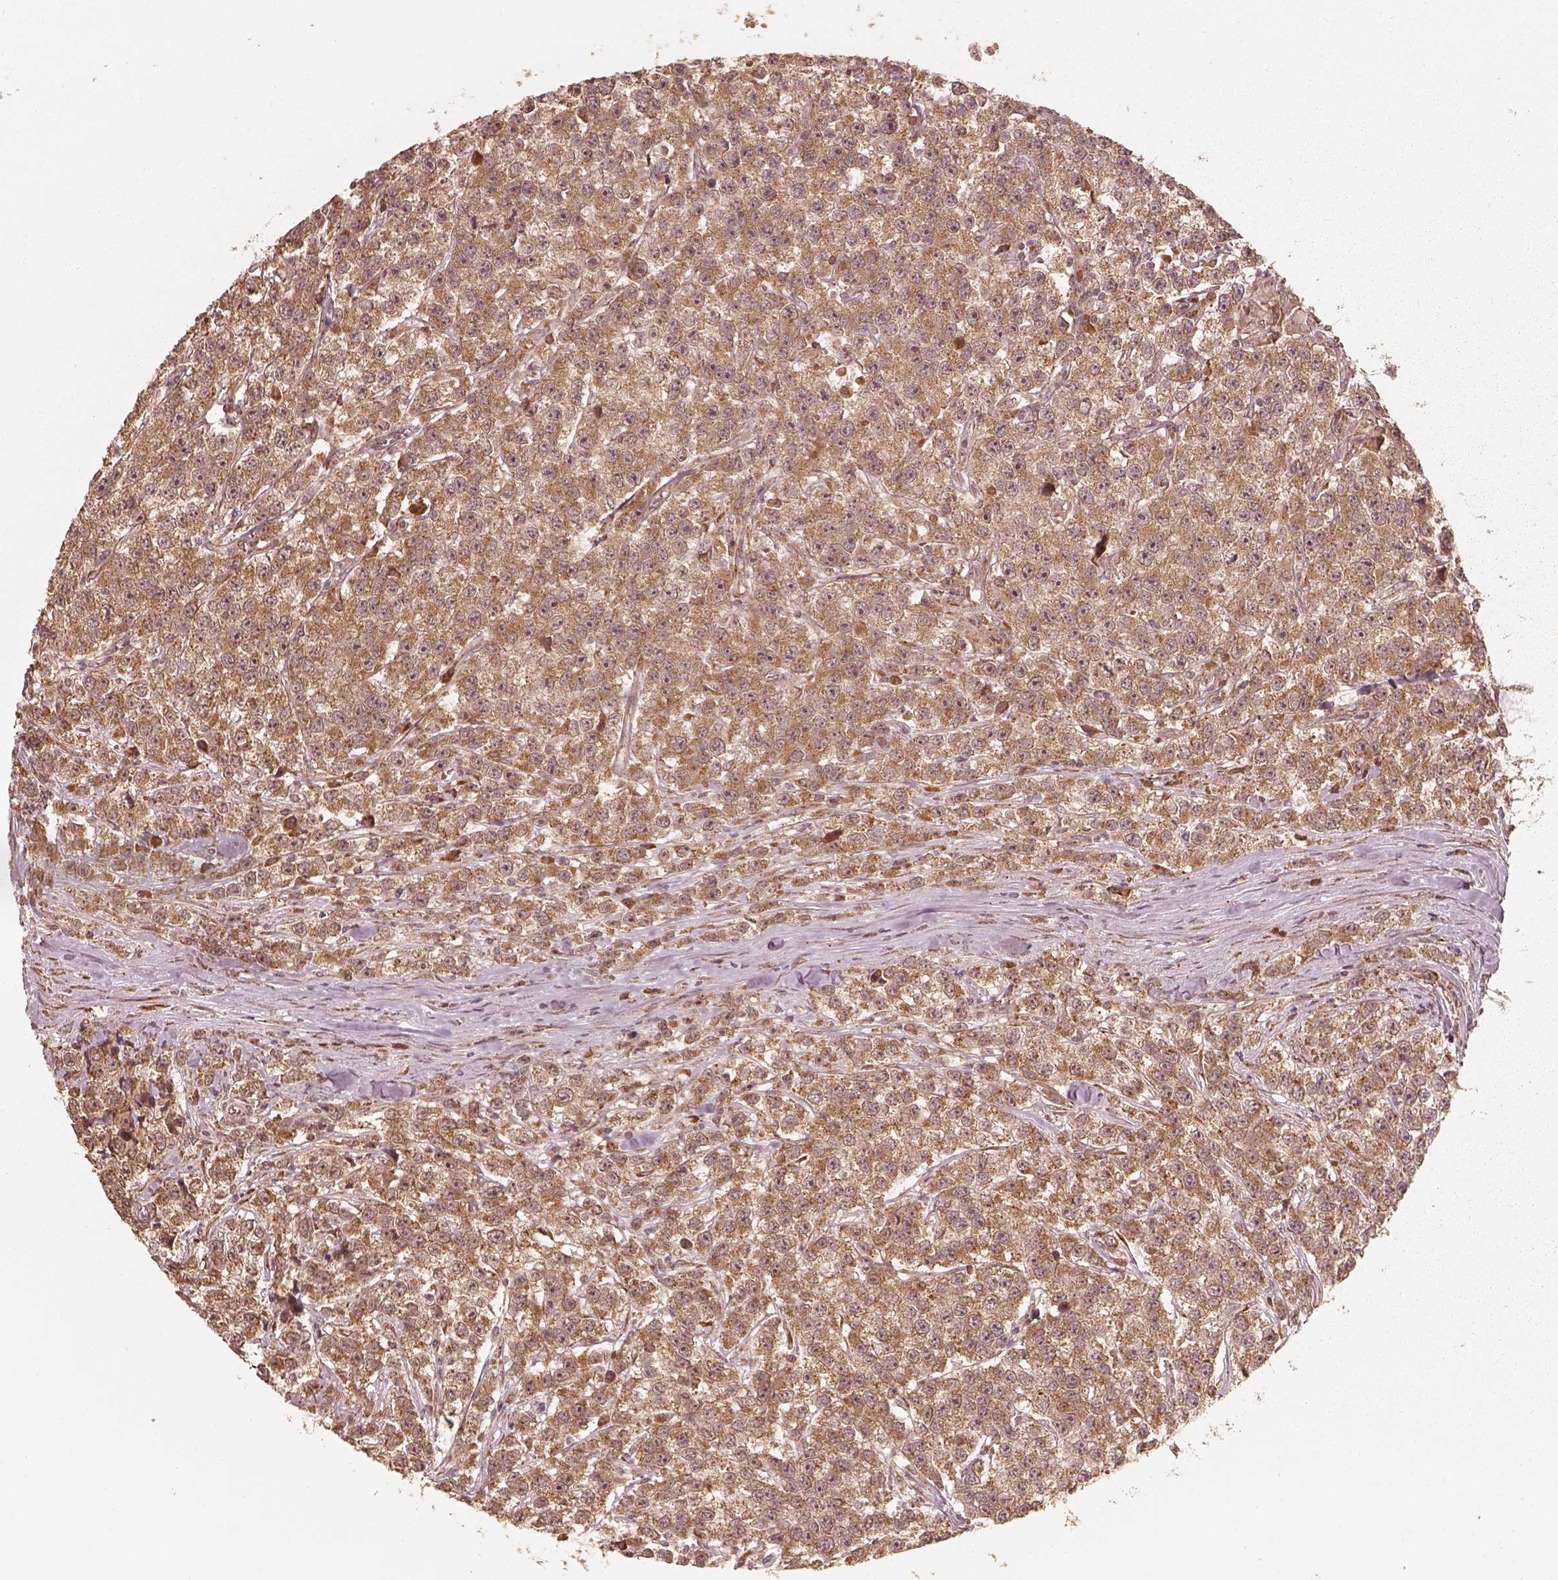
{"staining": {"intensity": "moderate", "quantity": ">75%", "location": "cytoplasmic/membranous"}, "tissue": "testis cancer", "cell_type": "Tumor cells", "image_type": "cancer", "snomed": [{"axis": "morphology", "description": "Seminoma, NOS"}, {"axis": "topography", "description": "Testis"}], "caption": "Immunohistochemical staining of human seminoma (testis) exhibits medium levels of moderate cytoplasmic/membranous expression in approximately >75% of tumor cells. (Stains: DAB in brown, nuclei in blue, Microscopy: brightfield microscopy at high magnification).", "gene": "DNAJC25", "patient": {"sex": "male", "age": 59}}